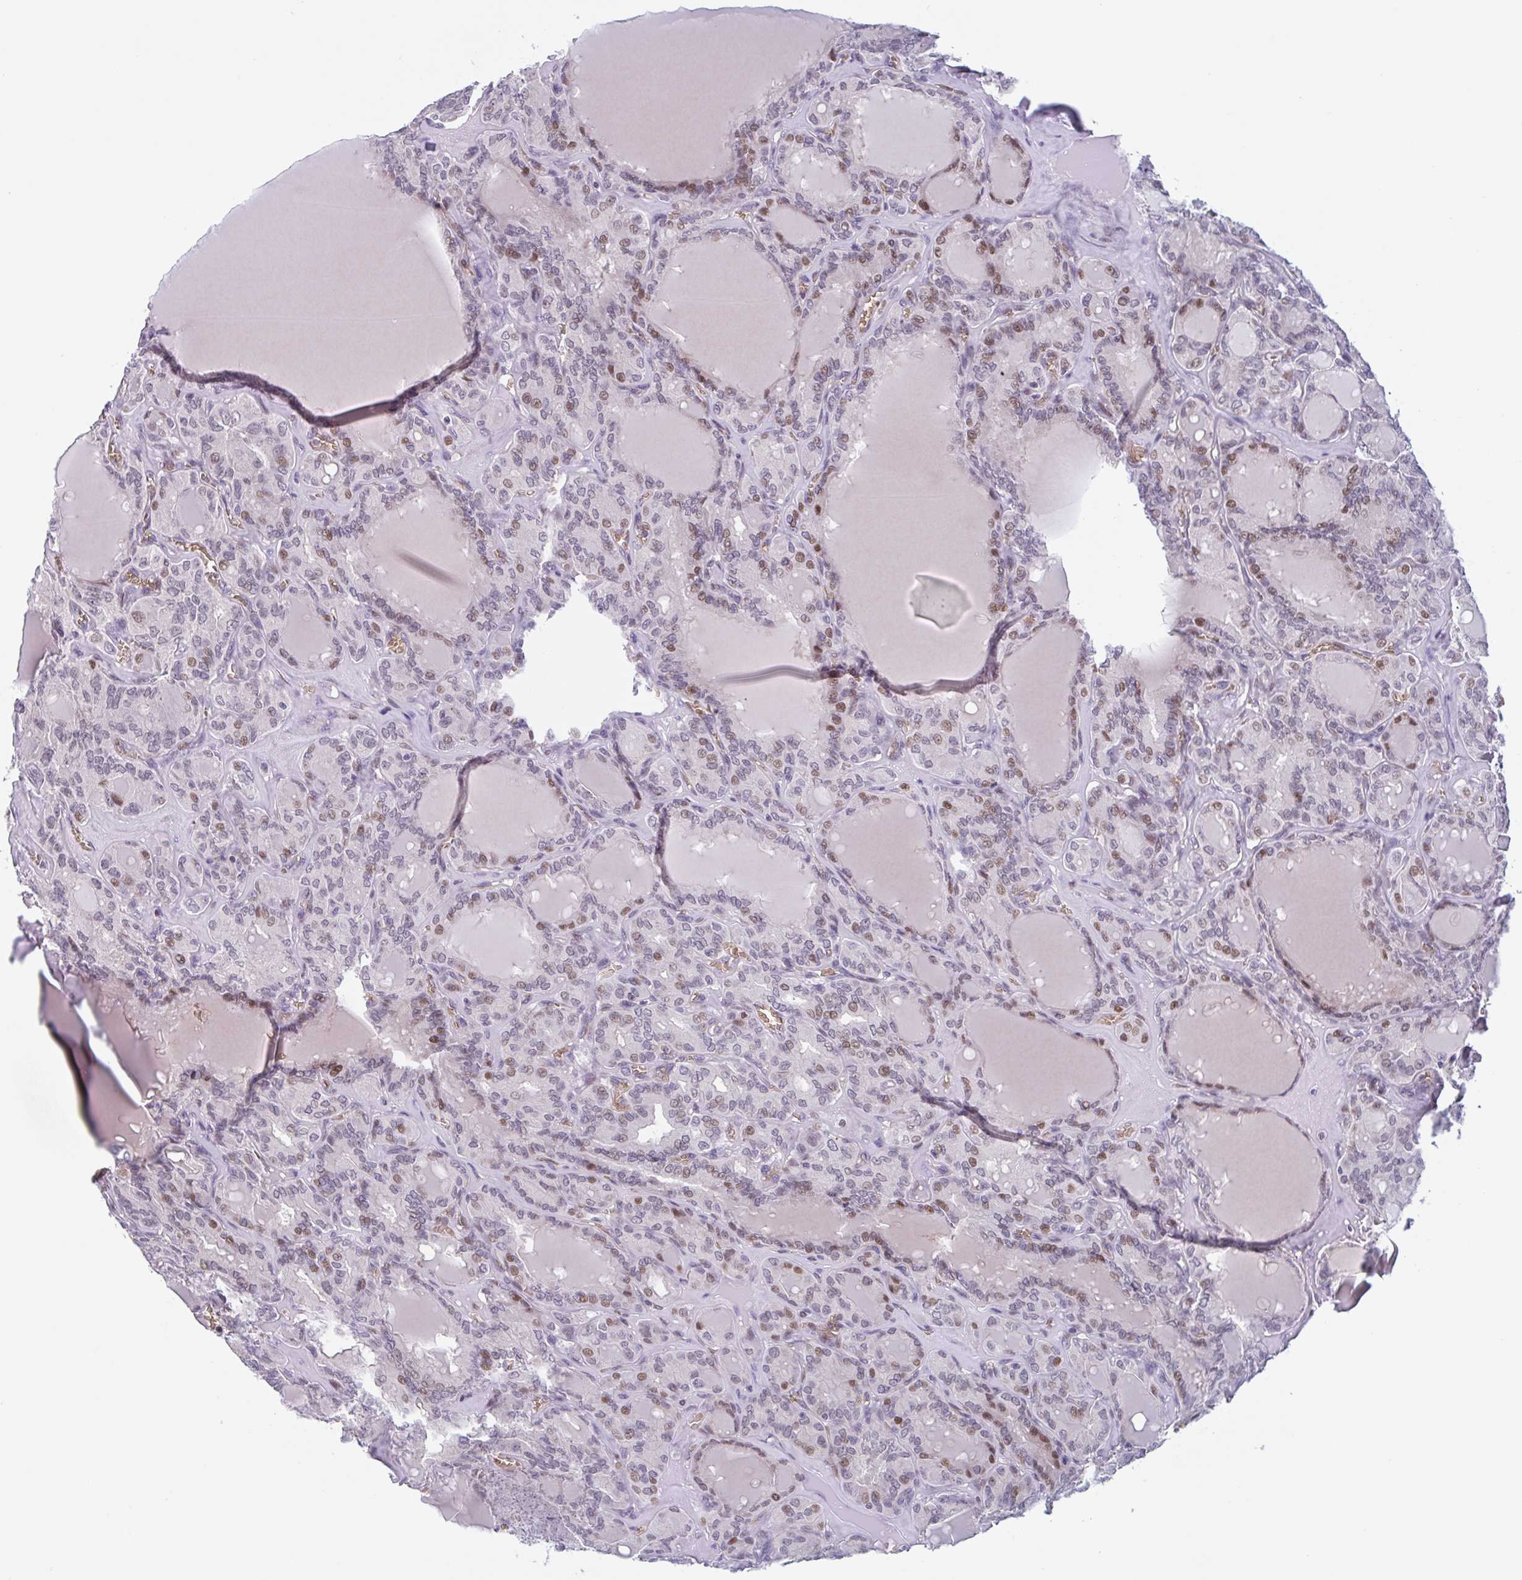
{"staining": {"intensity": "moderate", "quantity": "25%-75%", "location": "nuclear"}, "tissue": "thyroid cancer", "cell_type": "Tumor cells", "image_type": "cancer", "snomed": [{"axis": "morphology", "description": "Papillary adenocarcinoma, NOS"}, {"axis": "topography", "description": "Thyroid gland"}], "caption": "An image of human thyroid papillary adenocarcinoma stained for a protein shows moderate nuclear brown staining in tumor cells. (Brightfield microscopy of DAB IHC at high magnification).", "gene": "RHAG", "patient": {"sex": "male", "age": 87}}